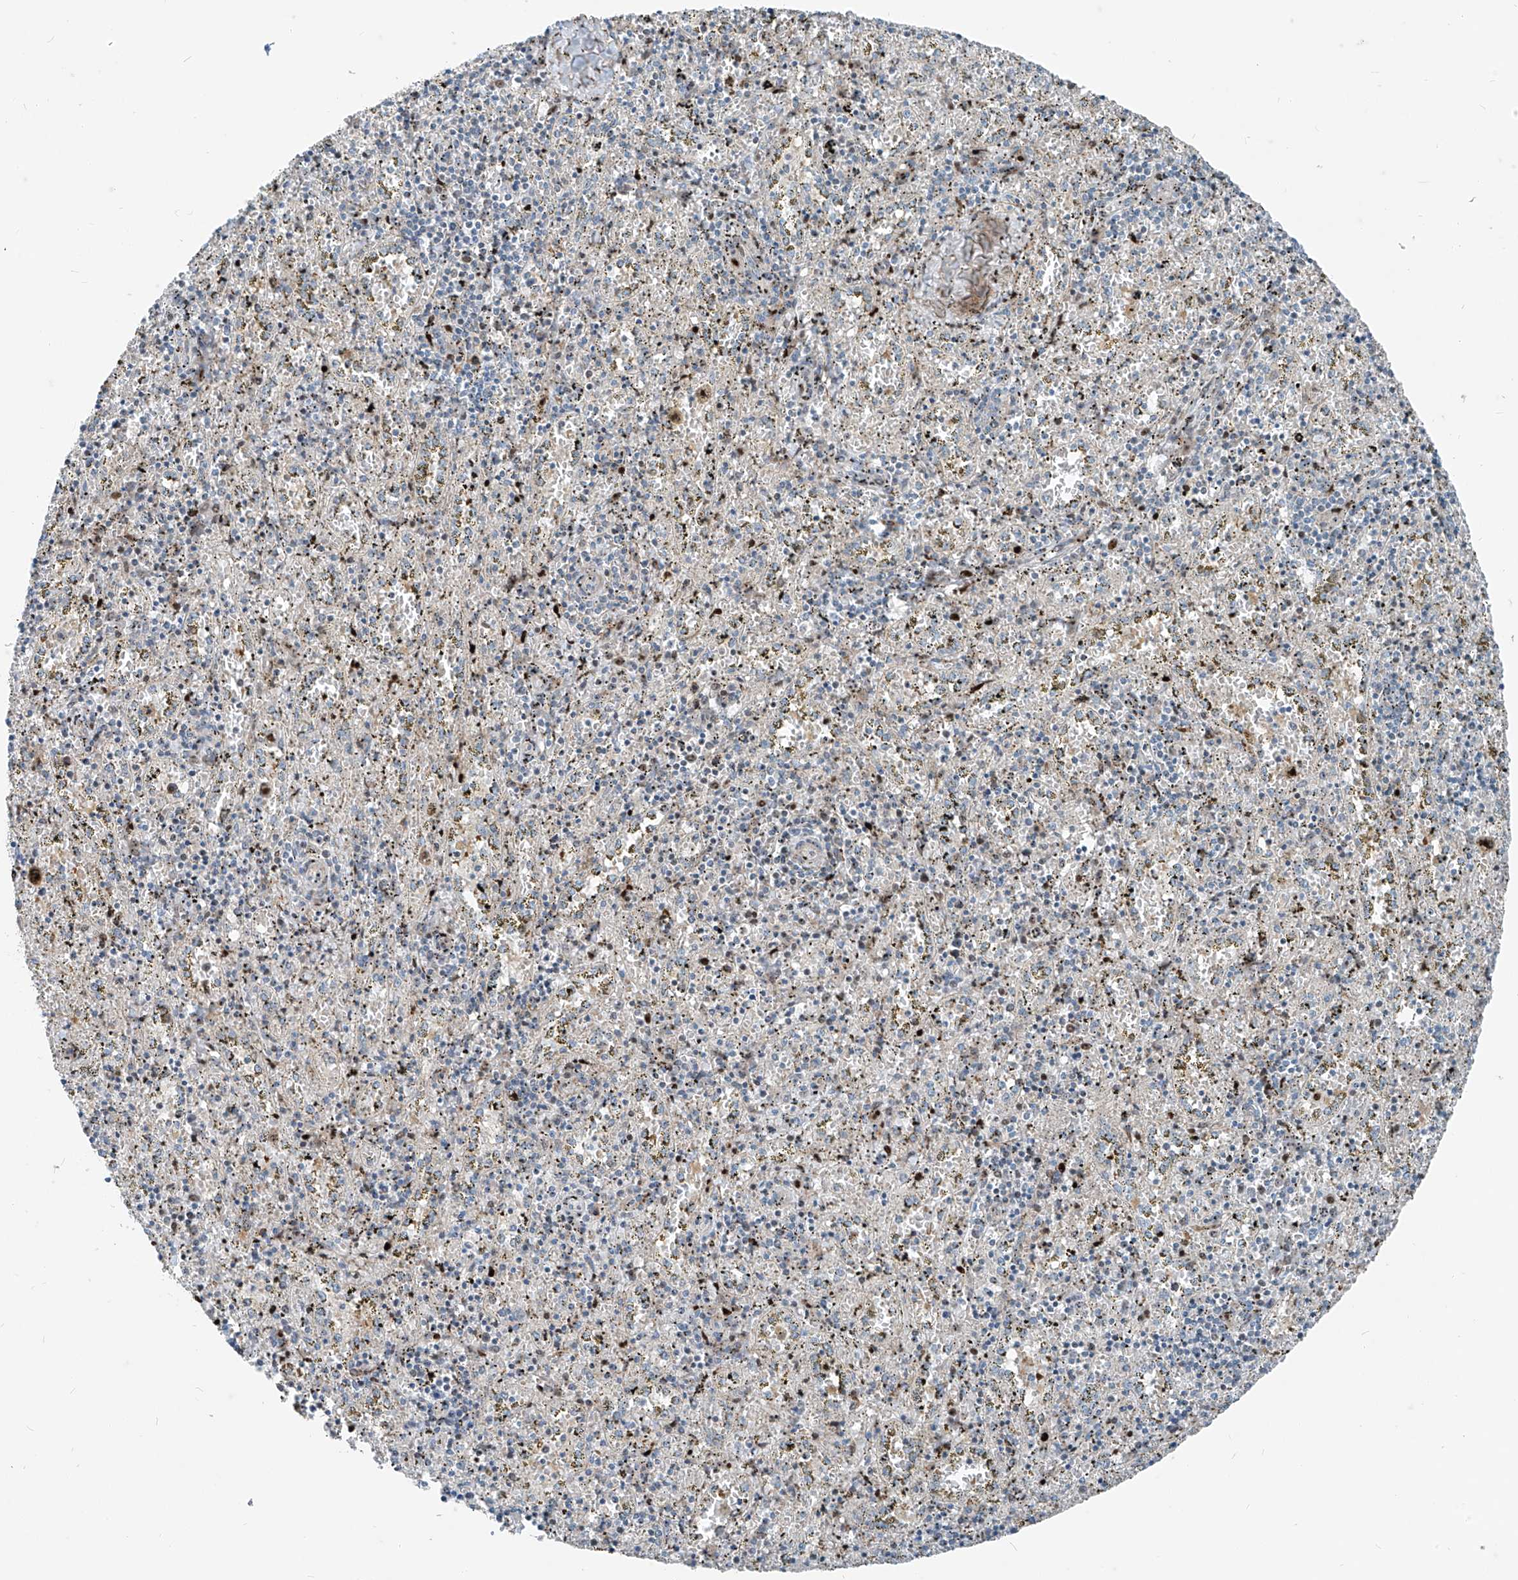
{"staining": {"intensity": "weak", "quantity": "<25%", "location": "cytoplasmic/membranous"}, "tissue": "spleen", "cell_type": "Cells in red pulp", "image_type": "normal", "snomed": [{"axis": "morphology", "description": "Normal tissue, NOS"}, {"axis": "topography", "description": "Spleen"}], "caption": "Spleen was stained to show a protein in brown. There is no significant expression in cells in red pulp. (DAB immunohistochemistry, high magnification).", "gene": "PPCS", "patient": {"sex": "male", "age": 11}}